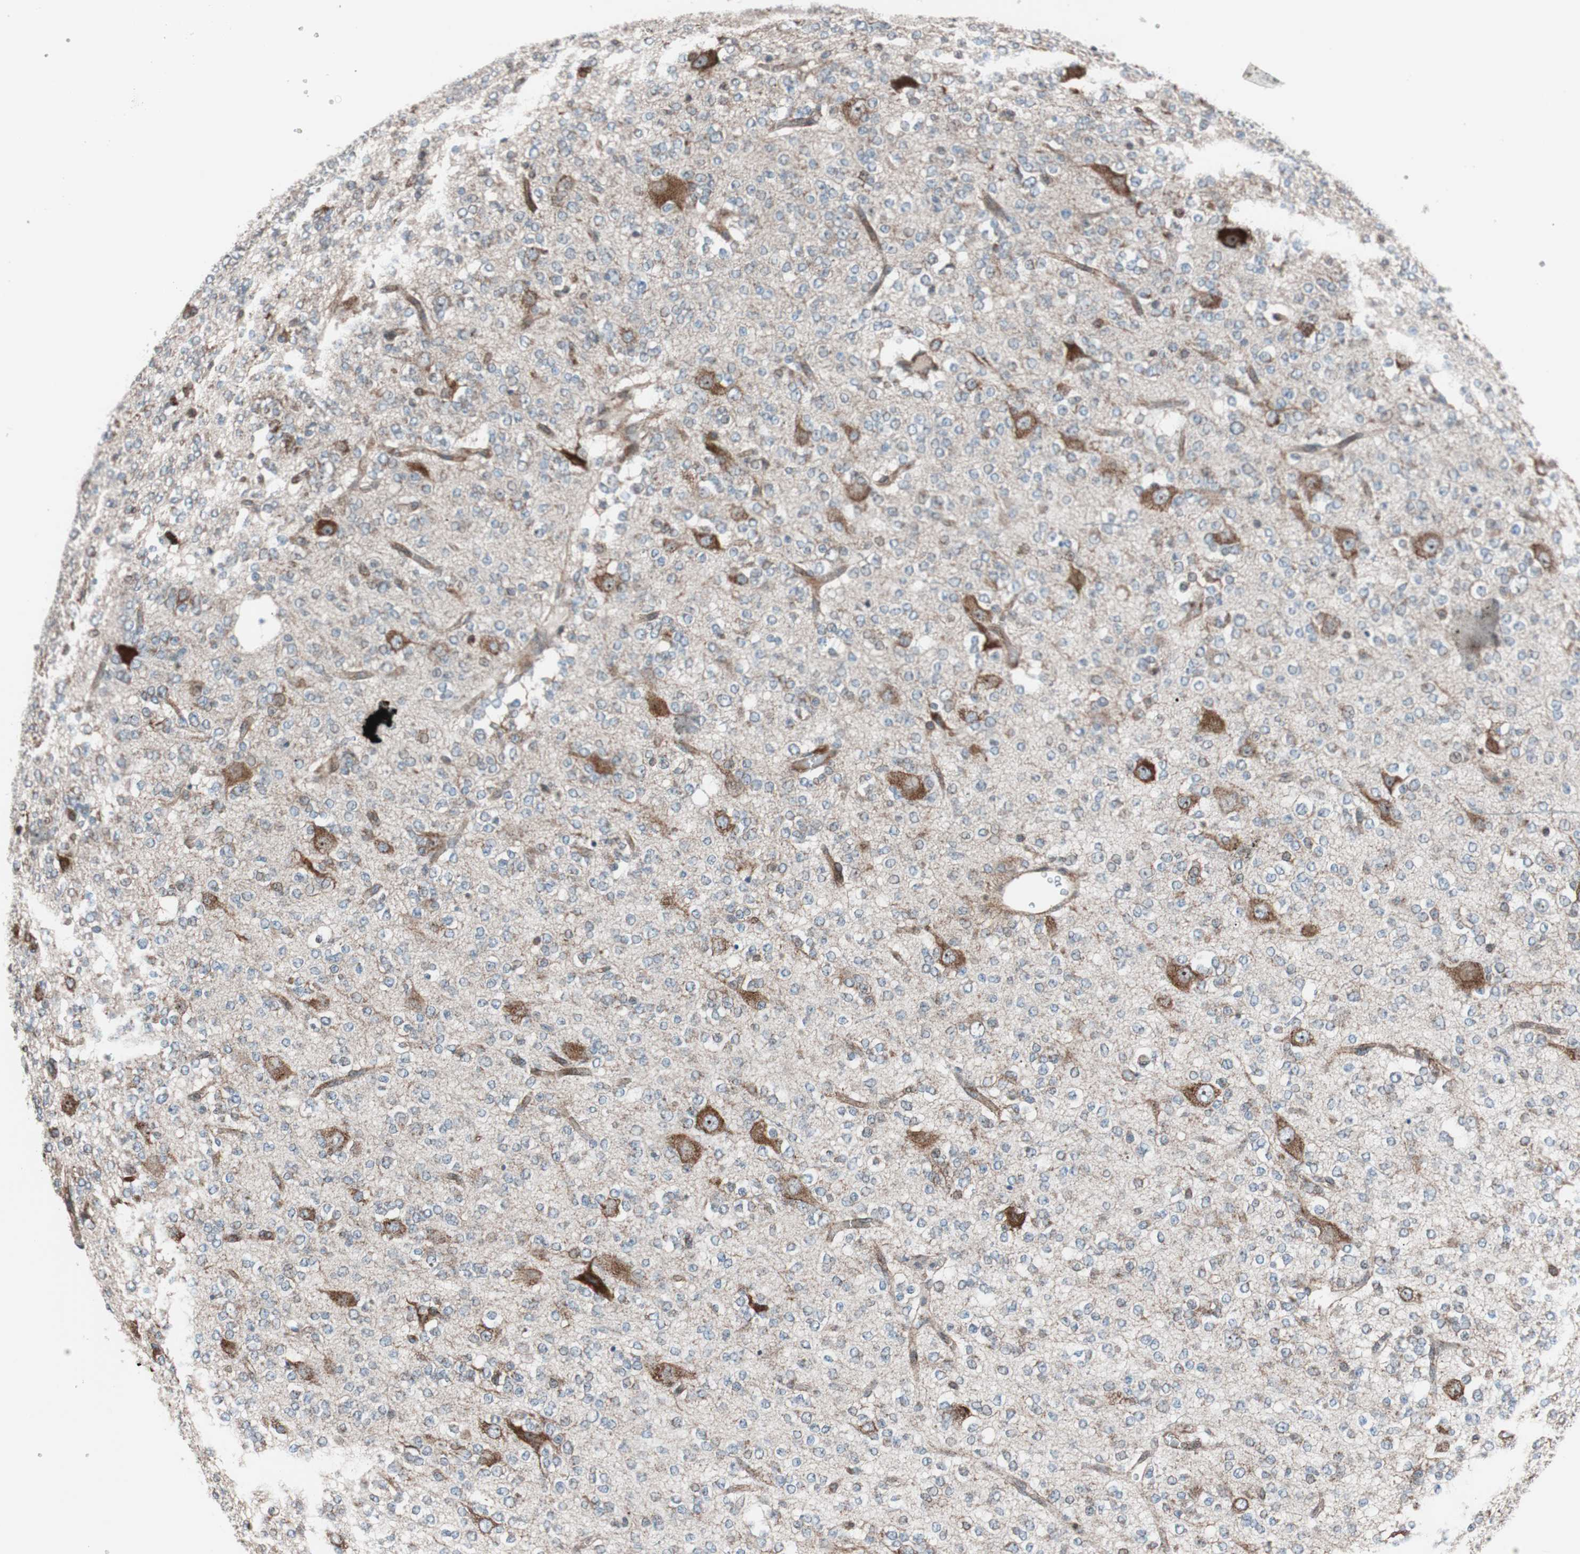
{"staining": {"intensity": "negative", "quantity": "none", "location": "none"}, "tissue": "glioma", "cell_type": "Tumor cells", "image_type": "cancer", "snomed": [{"axis": "morphology", "description": "Glioma, malignant, Low grade"}, {"axis": "topography", "description": "Brain"}], "caption": "DAB immunohistochemical staining of glioma exhibits no significant staining in tumor cells.", "gene": "CCL14", "patient": {"sex": "male", "age": 38}}